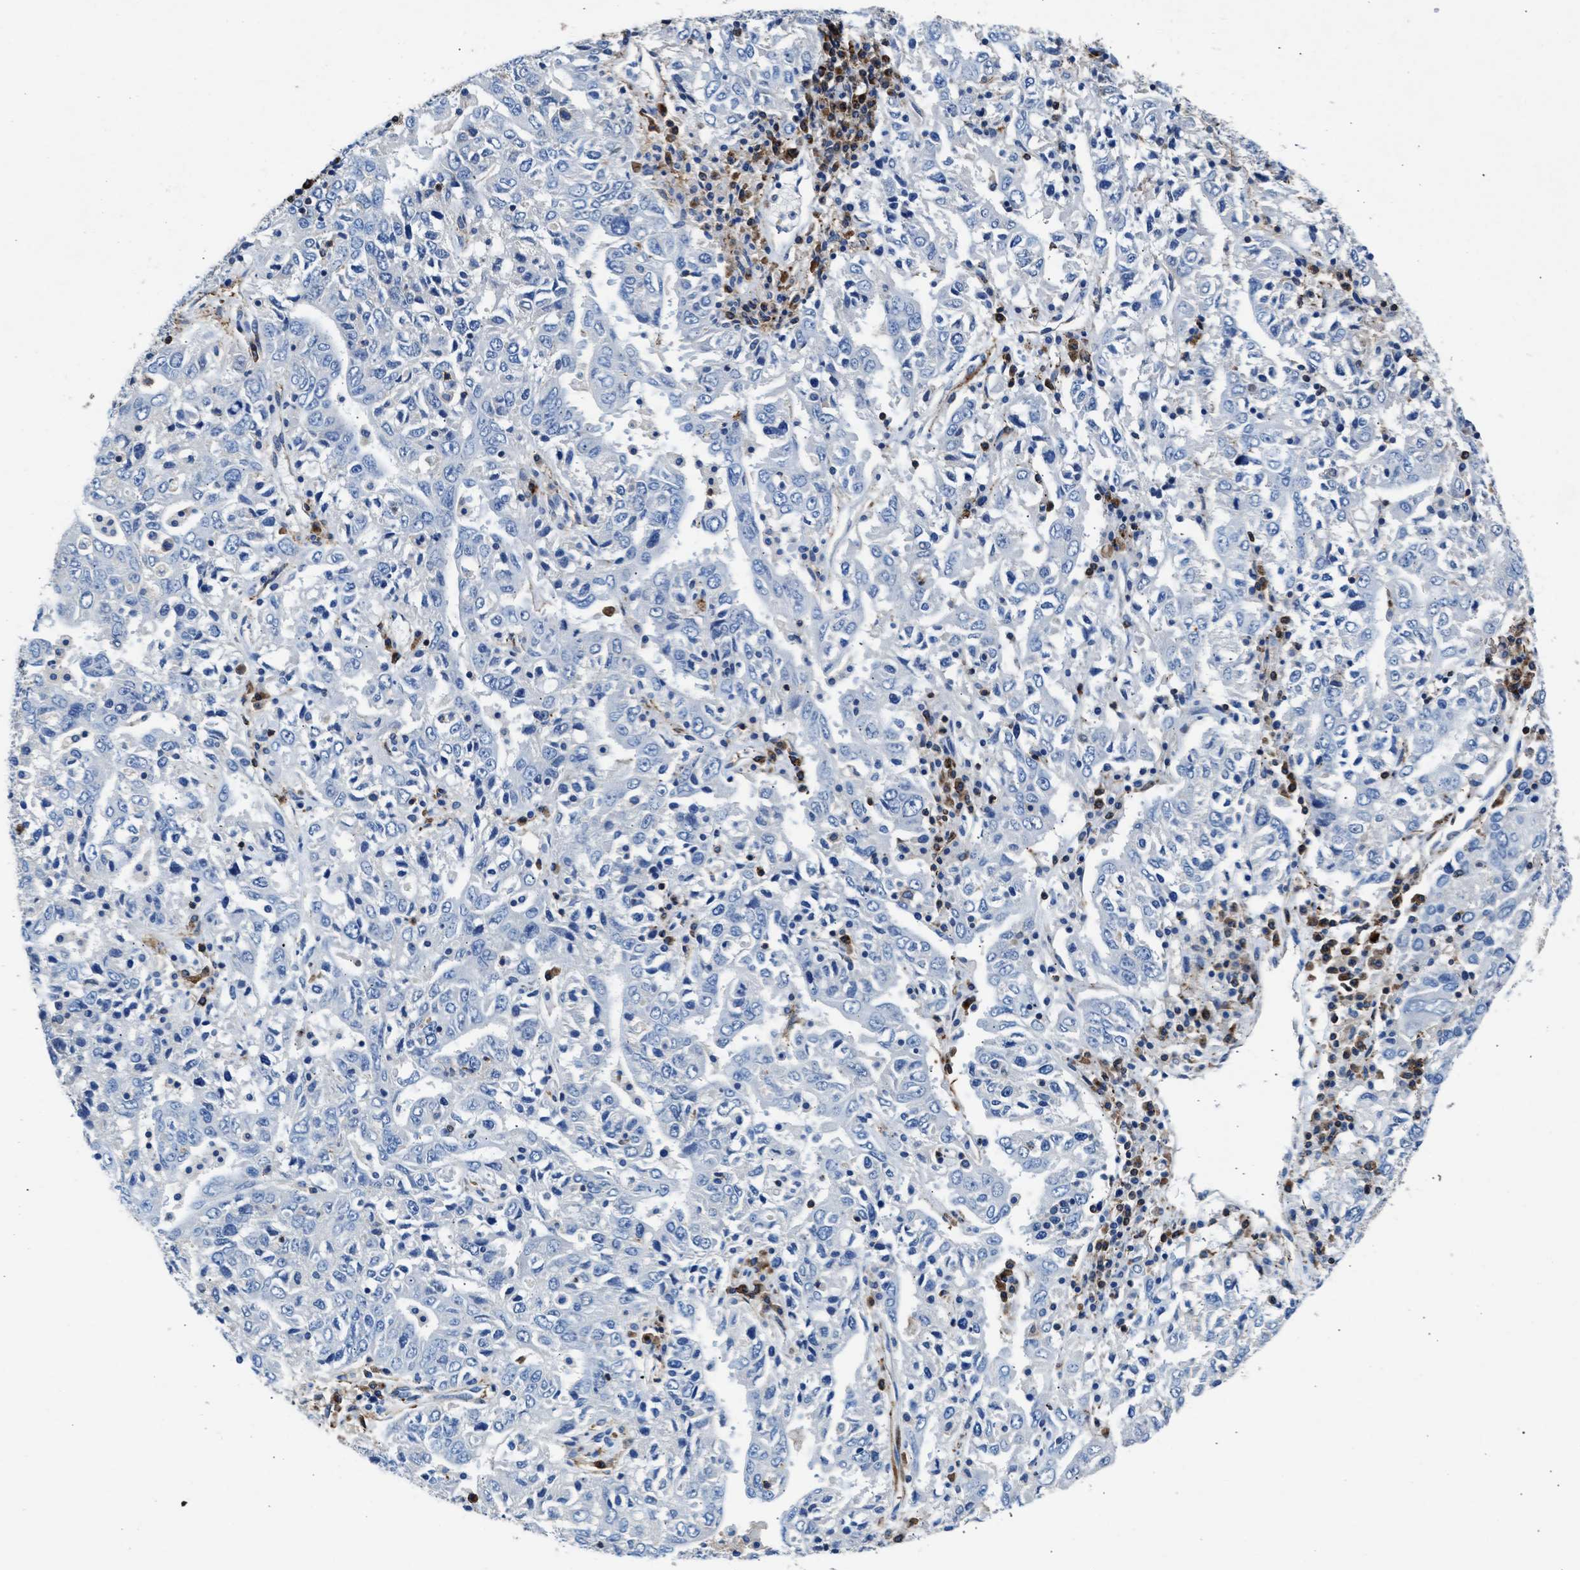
{"staining": {"intensity": "negative", "quantity": "none", "location": "none"}, "tissue": "ovarian cancer", "cell_type": "Tumor cells", "image_type": "cancer", "snomed": [{"axis": "morphology", "description": "Carcinoma, endometroid"}, {"axis": "topography", "description": "Ovary"}], "caption": "Immunohistochemistry of human ovarian cancer (endometroid carcinoma) demonstrates no staining in tumor cells.", "gene": "KCNQ4", "patient": {"sex": "female", "age": 62}}